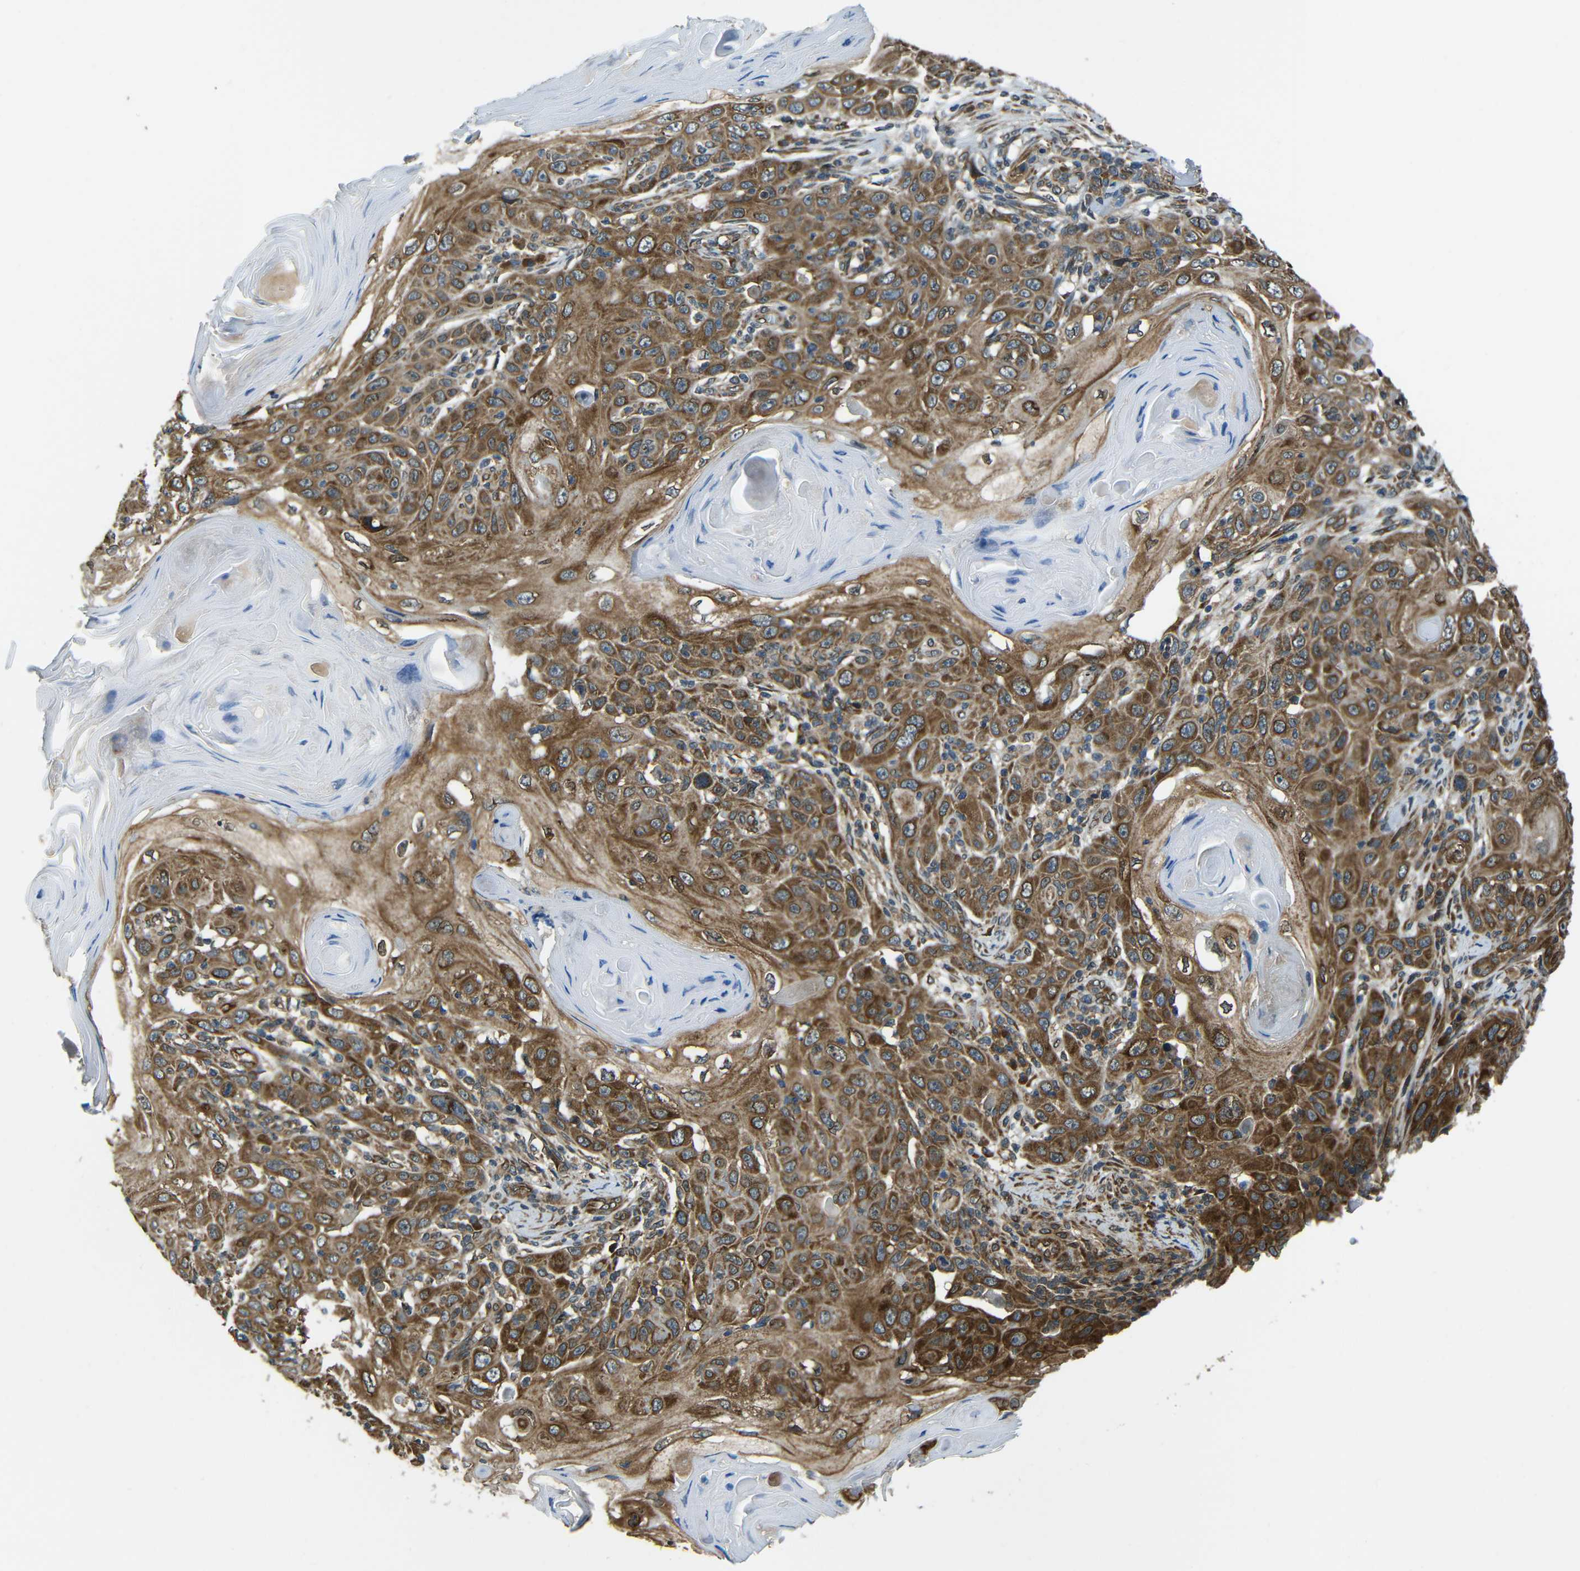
{"staining": {"intensity": "strong", "quantity": "25%-75%", "location": "cytoplasmic/membranous"}, "tissue": "skin cancer", "cell_type": "Tumor cells", "image_type": "cancer", "snomed": [{"axis": "morphology", "description": "Squamous cell carcinoma, NOS"}, {"axis": "topography", "description": "Skin"}], "caption": "High-magnification brightfield microscopy of skin cancer stained with DAB (brown) and counterstained with hematoxylin (blue). tumor cells exhibit strong cytoplasmic/membranous expression is appreciated in about25%-75% of cells.", "gene": "VAPB", "patient": {"sex": "female", "age": 88}}